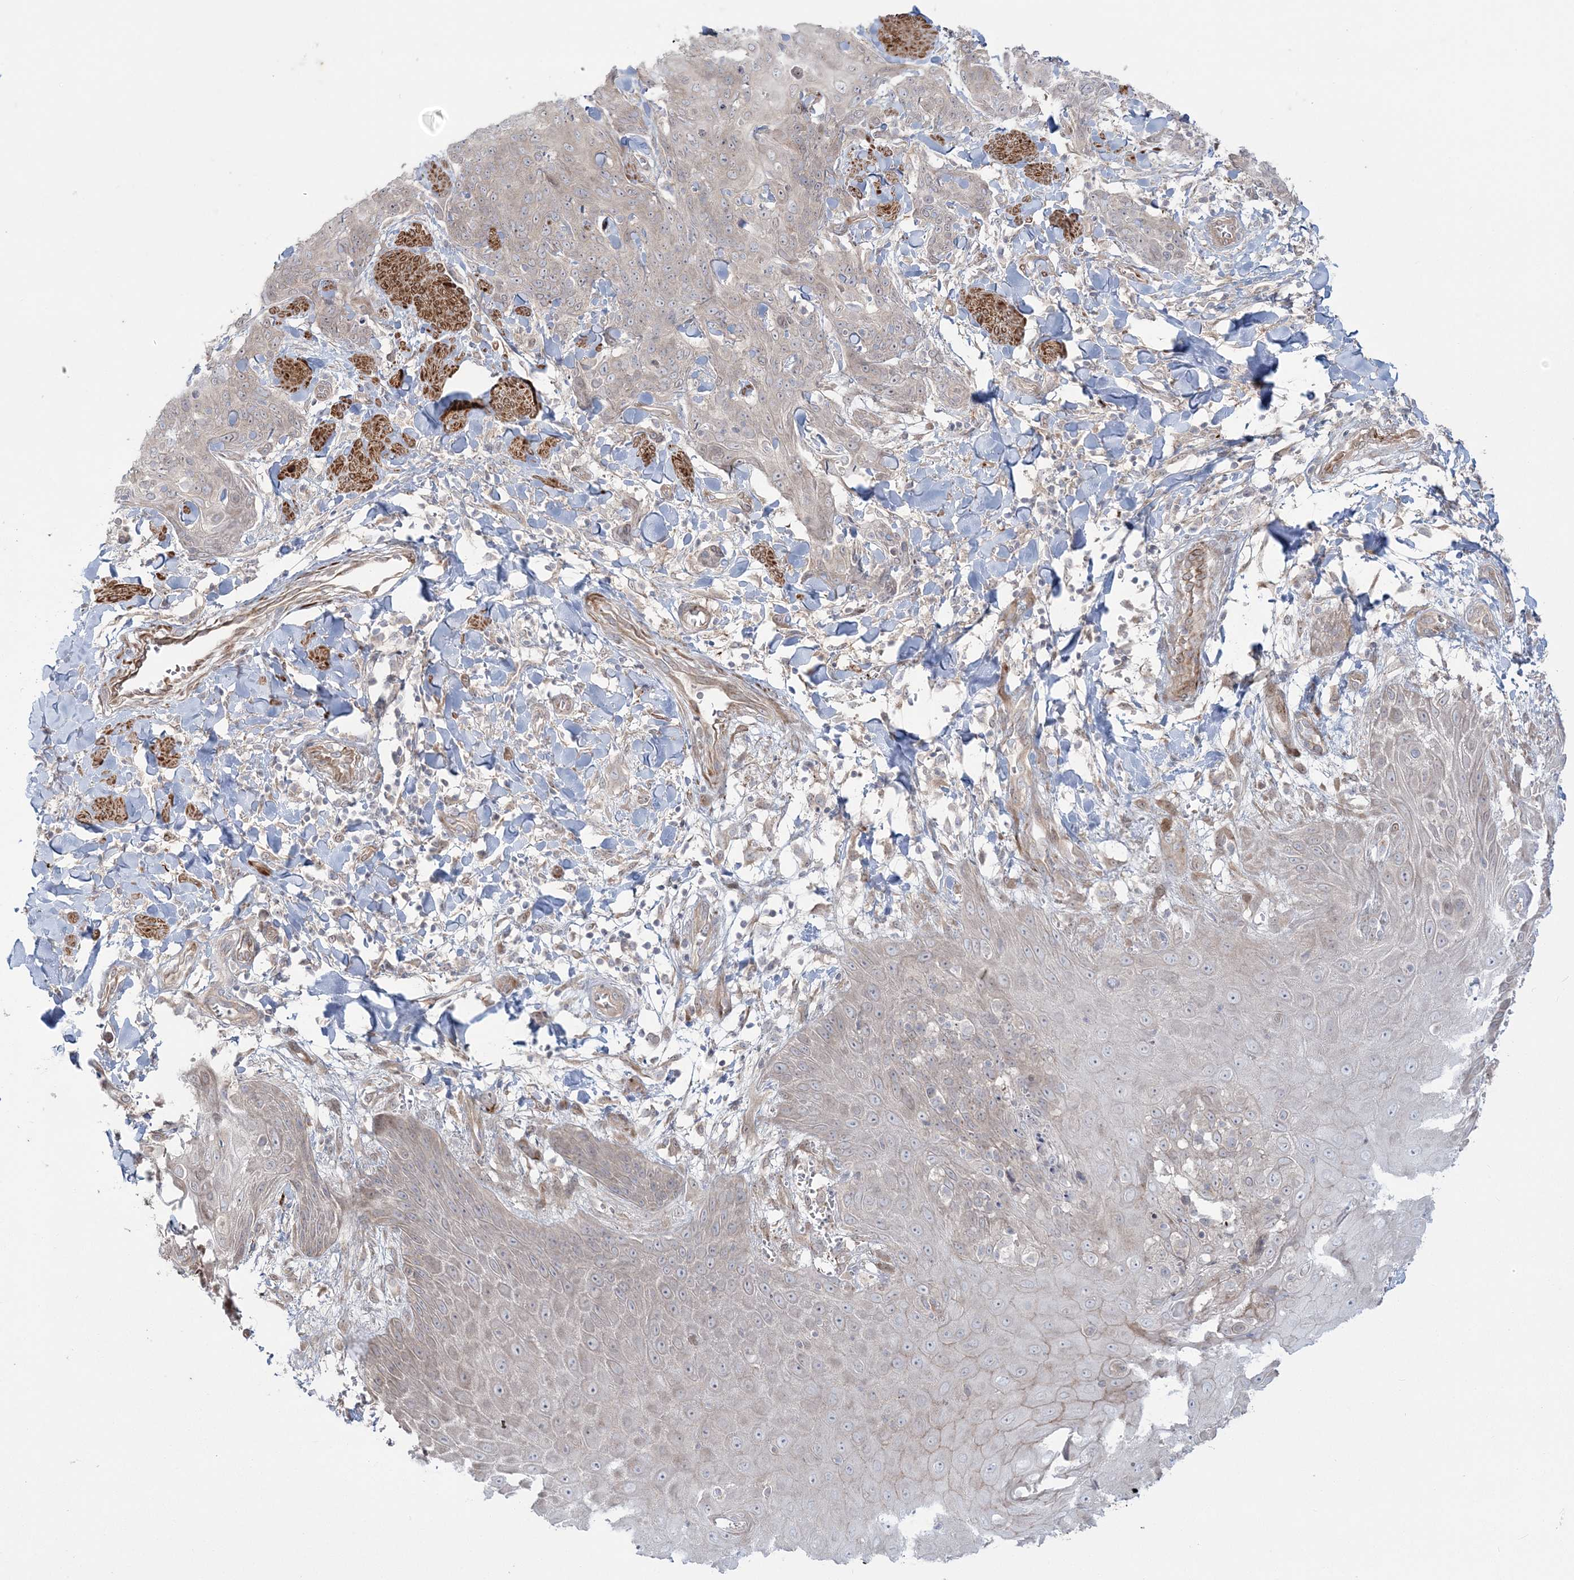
{"staining": {"intensity": "negative", "quantity": "none", "location": "none"}, "tissue": "skin cancer", "cell_type": "Tumor cells", "image_type": "cancer", "snomed": [{"axis": "morphology", "description": "Squamous cell carcinoma, NOS"}, {"axis": "topography", "description": "Skin"}, {"axis": "topography", "description": "Vulva"}], "caption": "Squamous cell carcinoma (skin) was stained to show a protein in brown. There is no significant staining in tumor cells.", "gene": "NUDT9", "patient": {"sex": "female", "age": 85}}